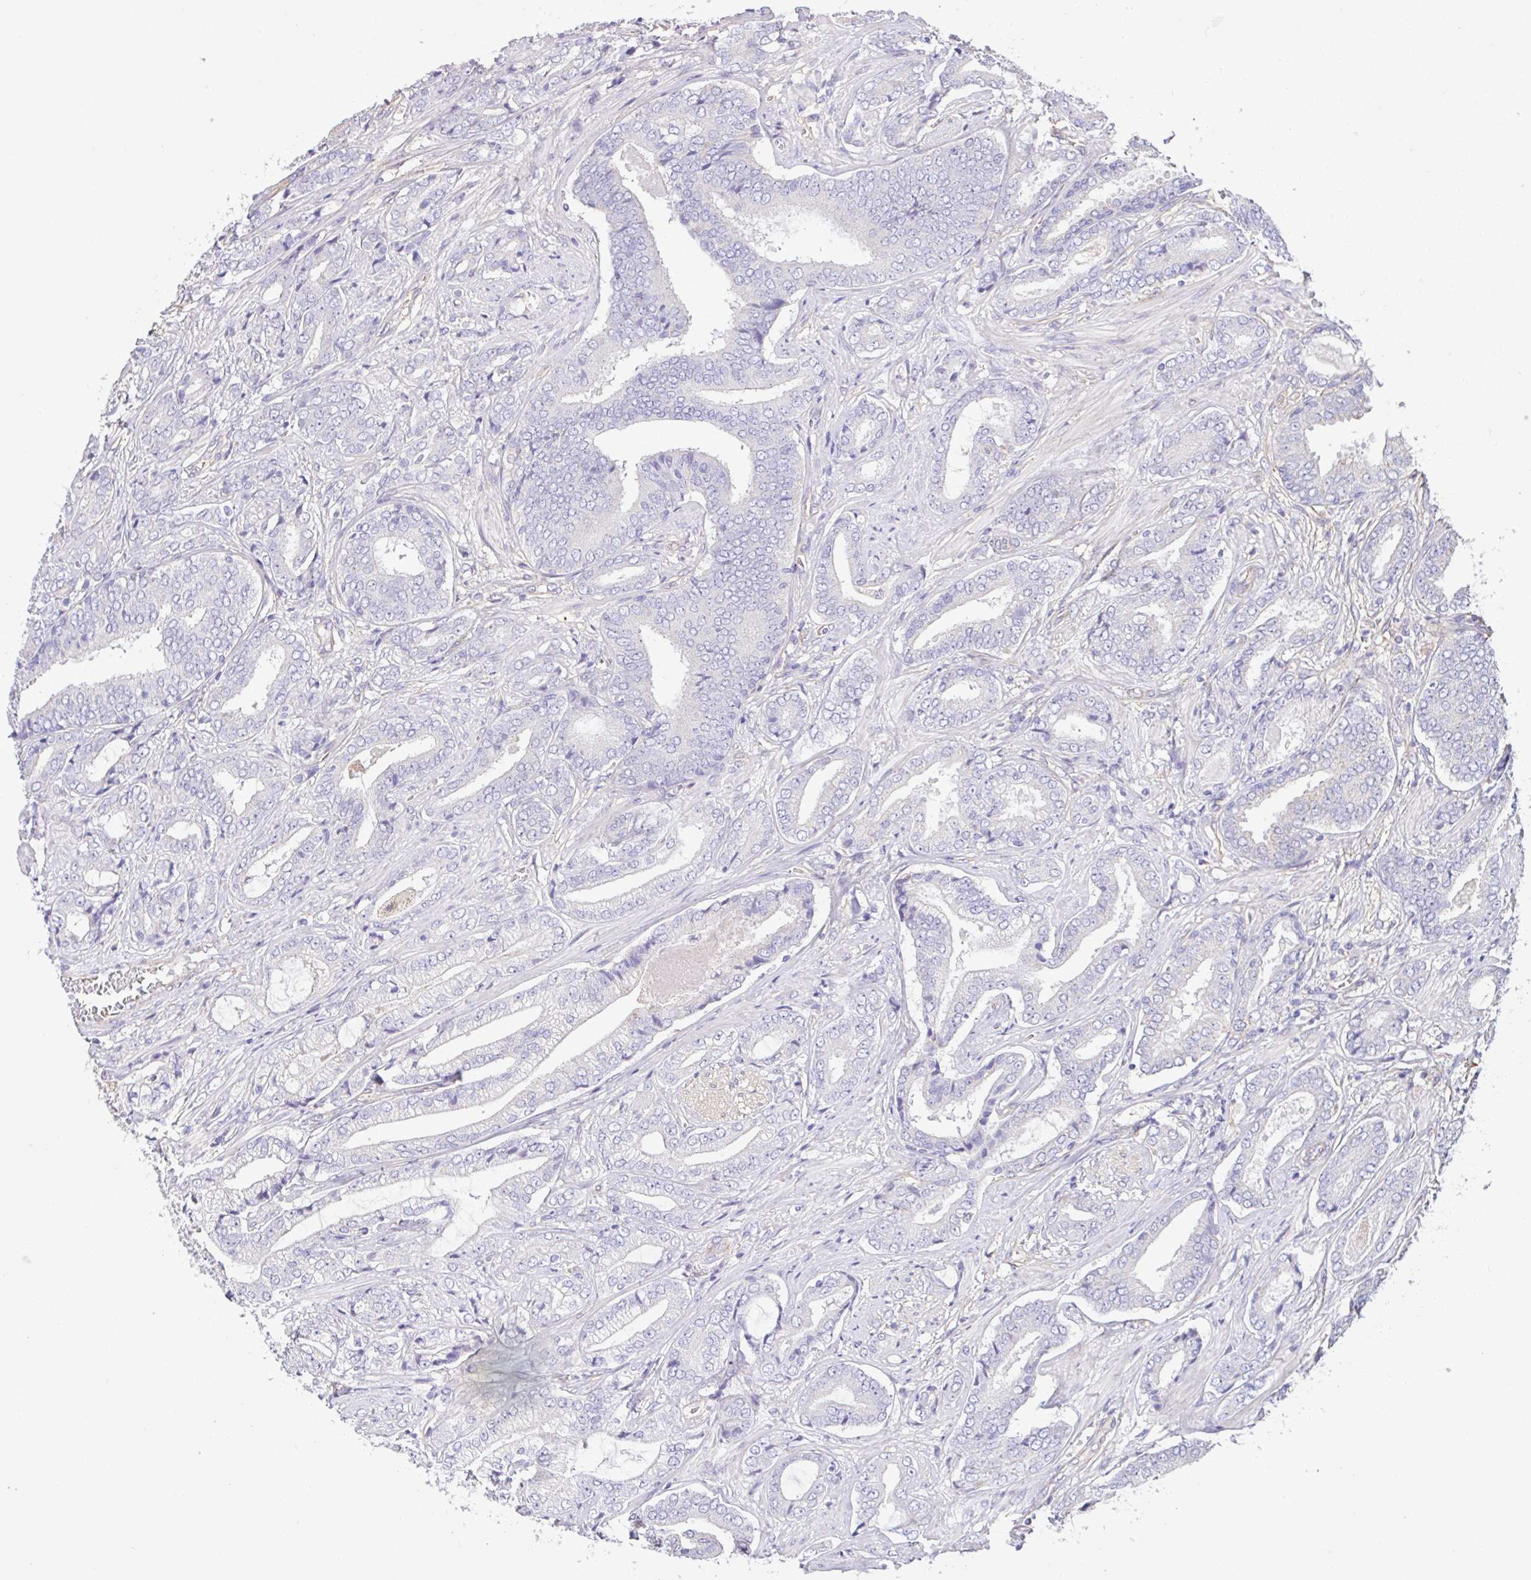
{"staining": {"intensity": "negative", "quantity": "none", "location": "none"}, "tissue": "prostate cancer", "cell_type": "Tumor cells", "image_type": "cancer", "snomed": [{"axis": "morphology", "description": "Adenocarcinoma, High grade"}, {"axis": "topography", "description": "Prostate"}], "caption": "DAB (3,3'-diaminobenzidine) immunohistochemical staining of prostate cancer (high-grade adenocarcinoma) demonstrates no significant expression in tumor cells.", "gene": "PLCD4", "patient": {"sex": "male", "age": 62}}